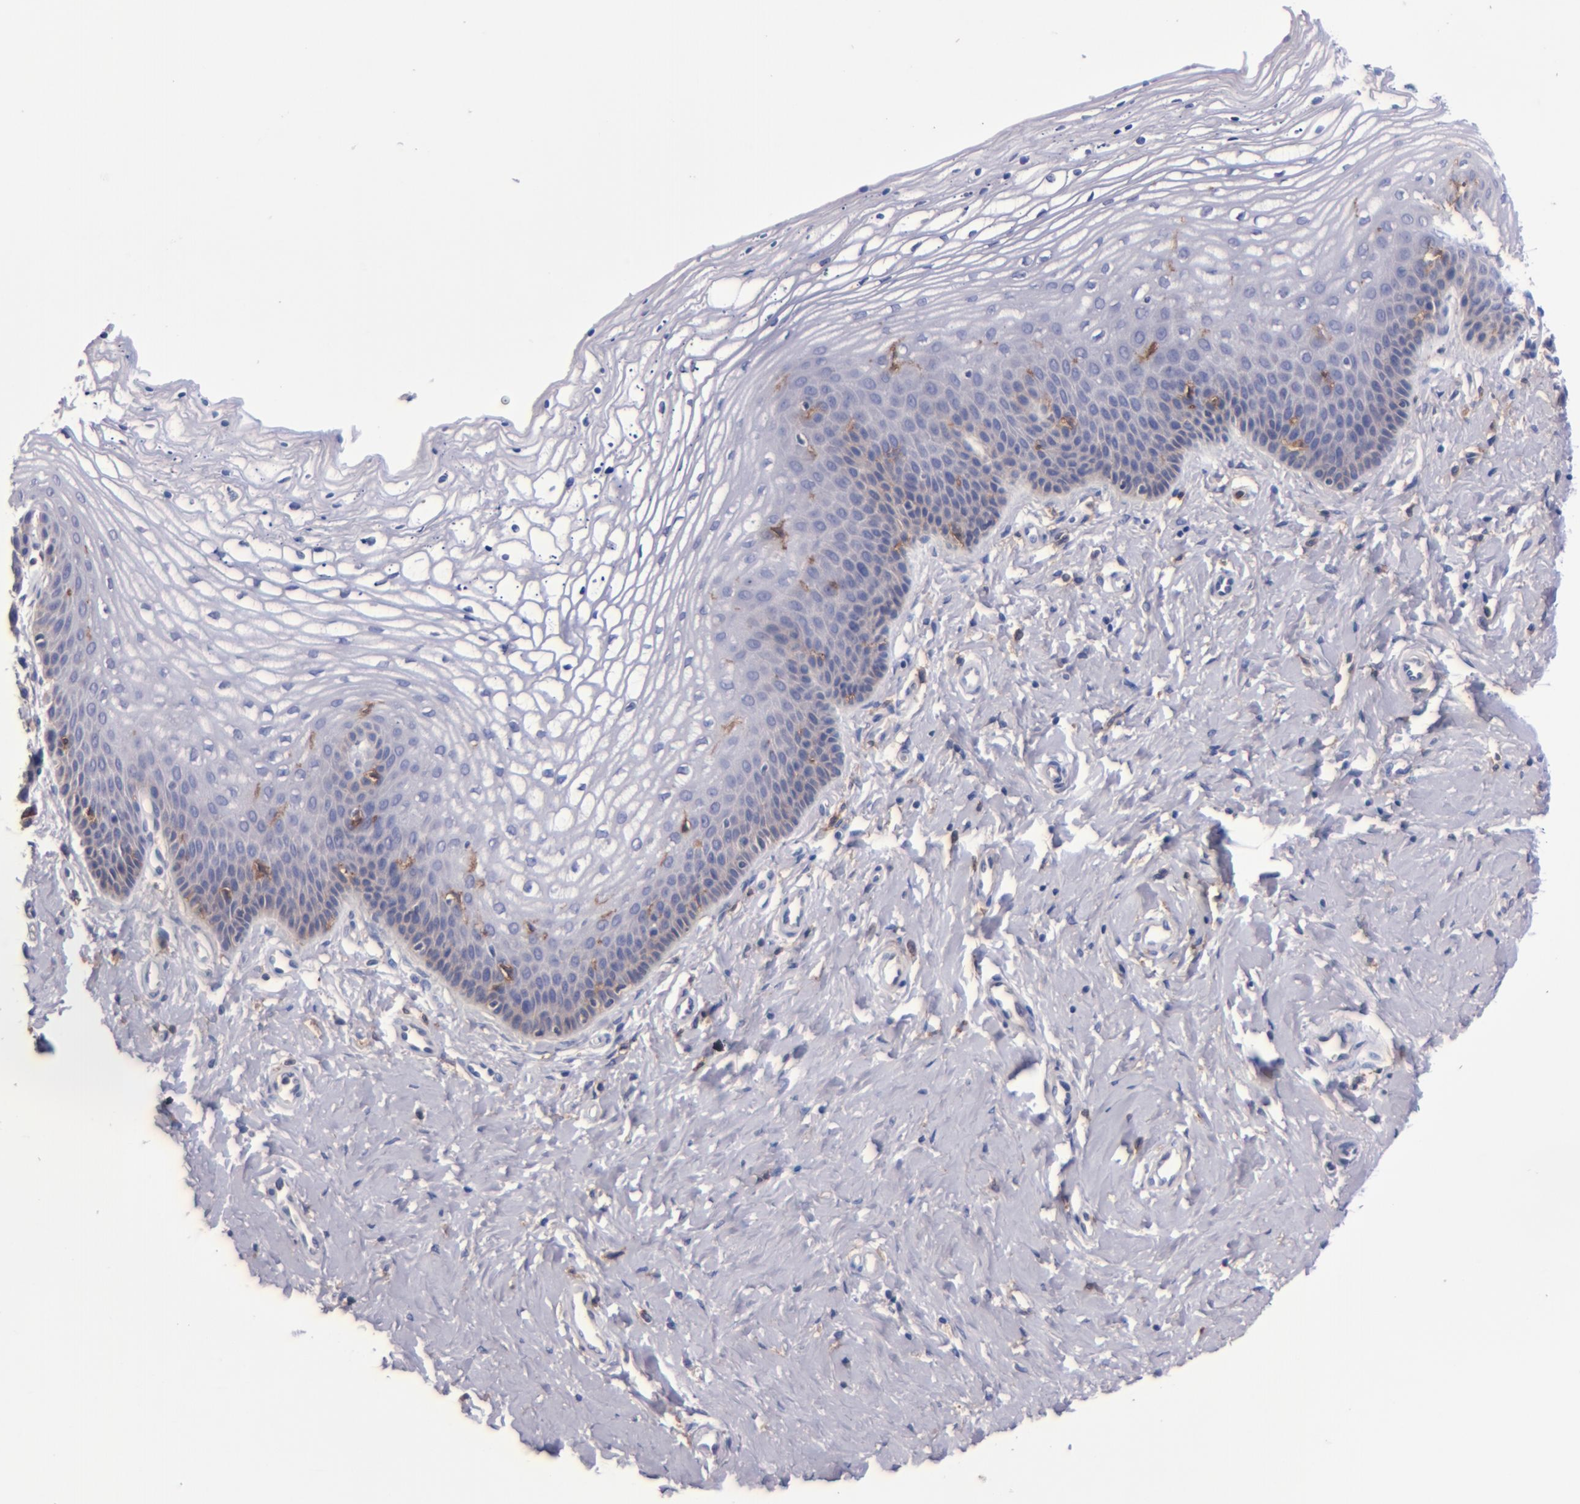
{"staining": {"intensity": "moderate", "quantity": "<25%", "location": "cytoplasmic/membranous"}, "tissue": "vagina", "cell_type": "Squamous epithelial cells", "image_type": "normal", "snomed": [{"axis": "morphology", "description": "Normal tissue, NOS"}, {"axis": "topography", "description": "Vagina"}], "caption": "Squamous epithelial cells show low levels of moderate cytoplasmic/membranous expression in approximately <25% of cells in benign vagina.", "gene": "SIRPA", "patient": {"sex": "female", "age": 68}}